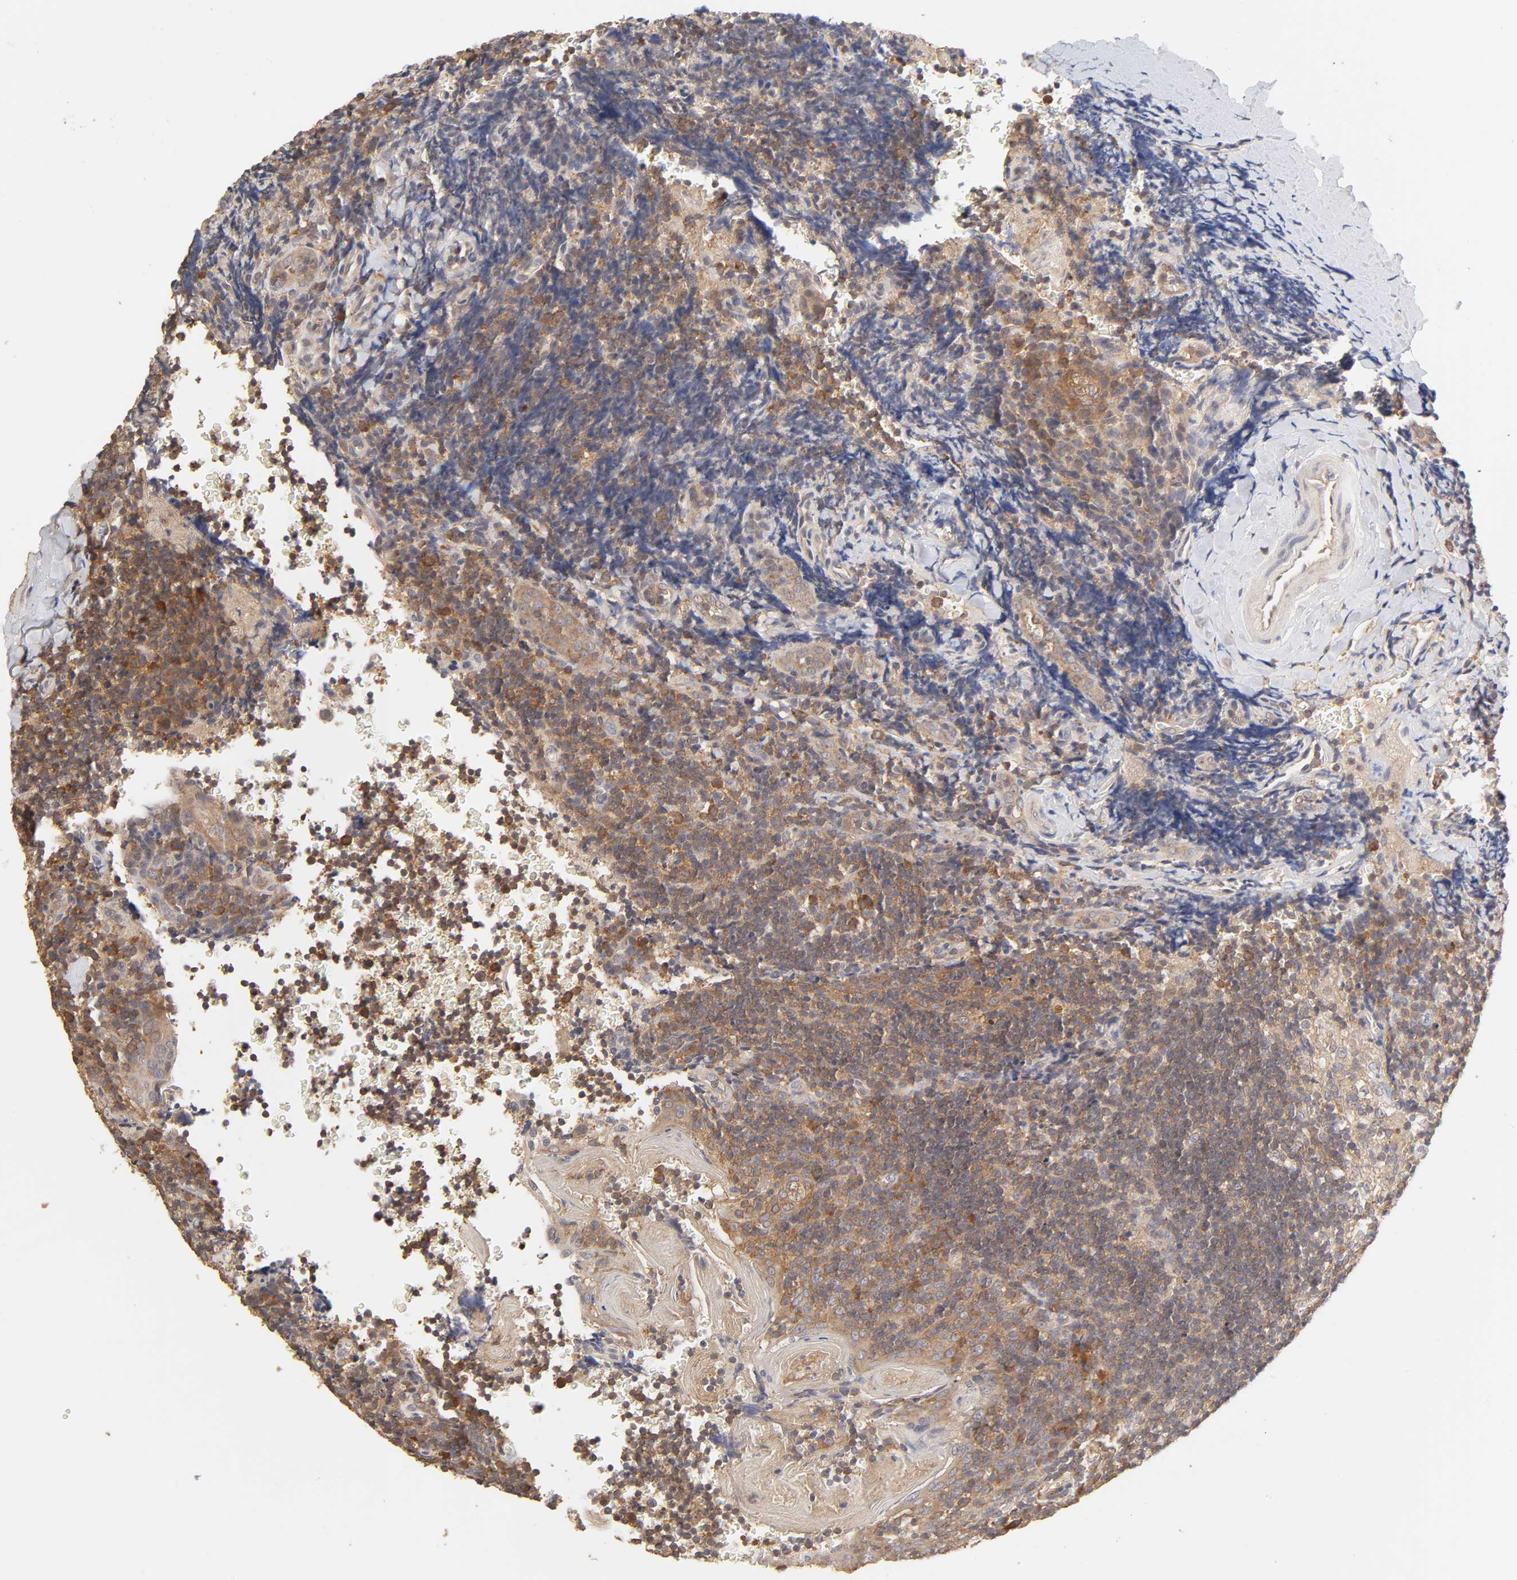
{"staining": {"intensity": "weak", "quantity": ">75%", "location": "cytoplasmic/membranous"}, "tissue": "tonsil", "cell_type": "Germinal center cells", "image_type": "normal", "snomed": [{"axis": "morphology", "description": "Normal tissue, NOS"}, {"axis": "topography", "description": "Tonsil"}], "caption": "Germinal center cells display weak cytoplasmic/membranous expression in about >75% of cells in benign tonsil.", "gene": "AP1G2", "patient": {"sex": "male", "age": 20}}